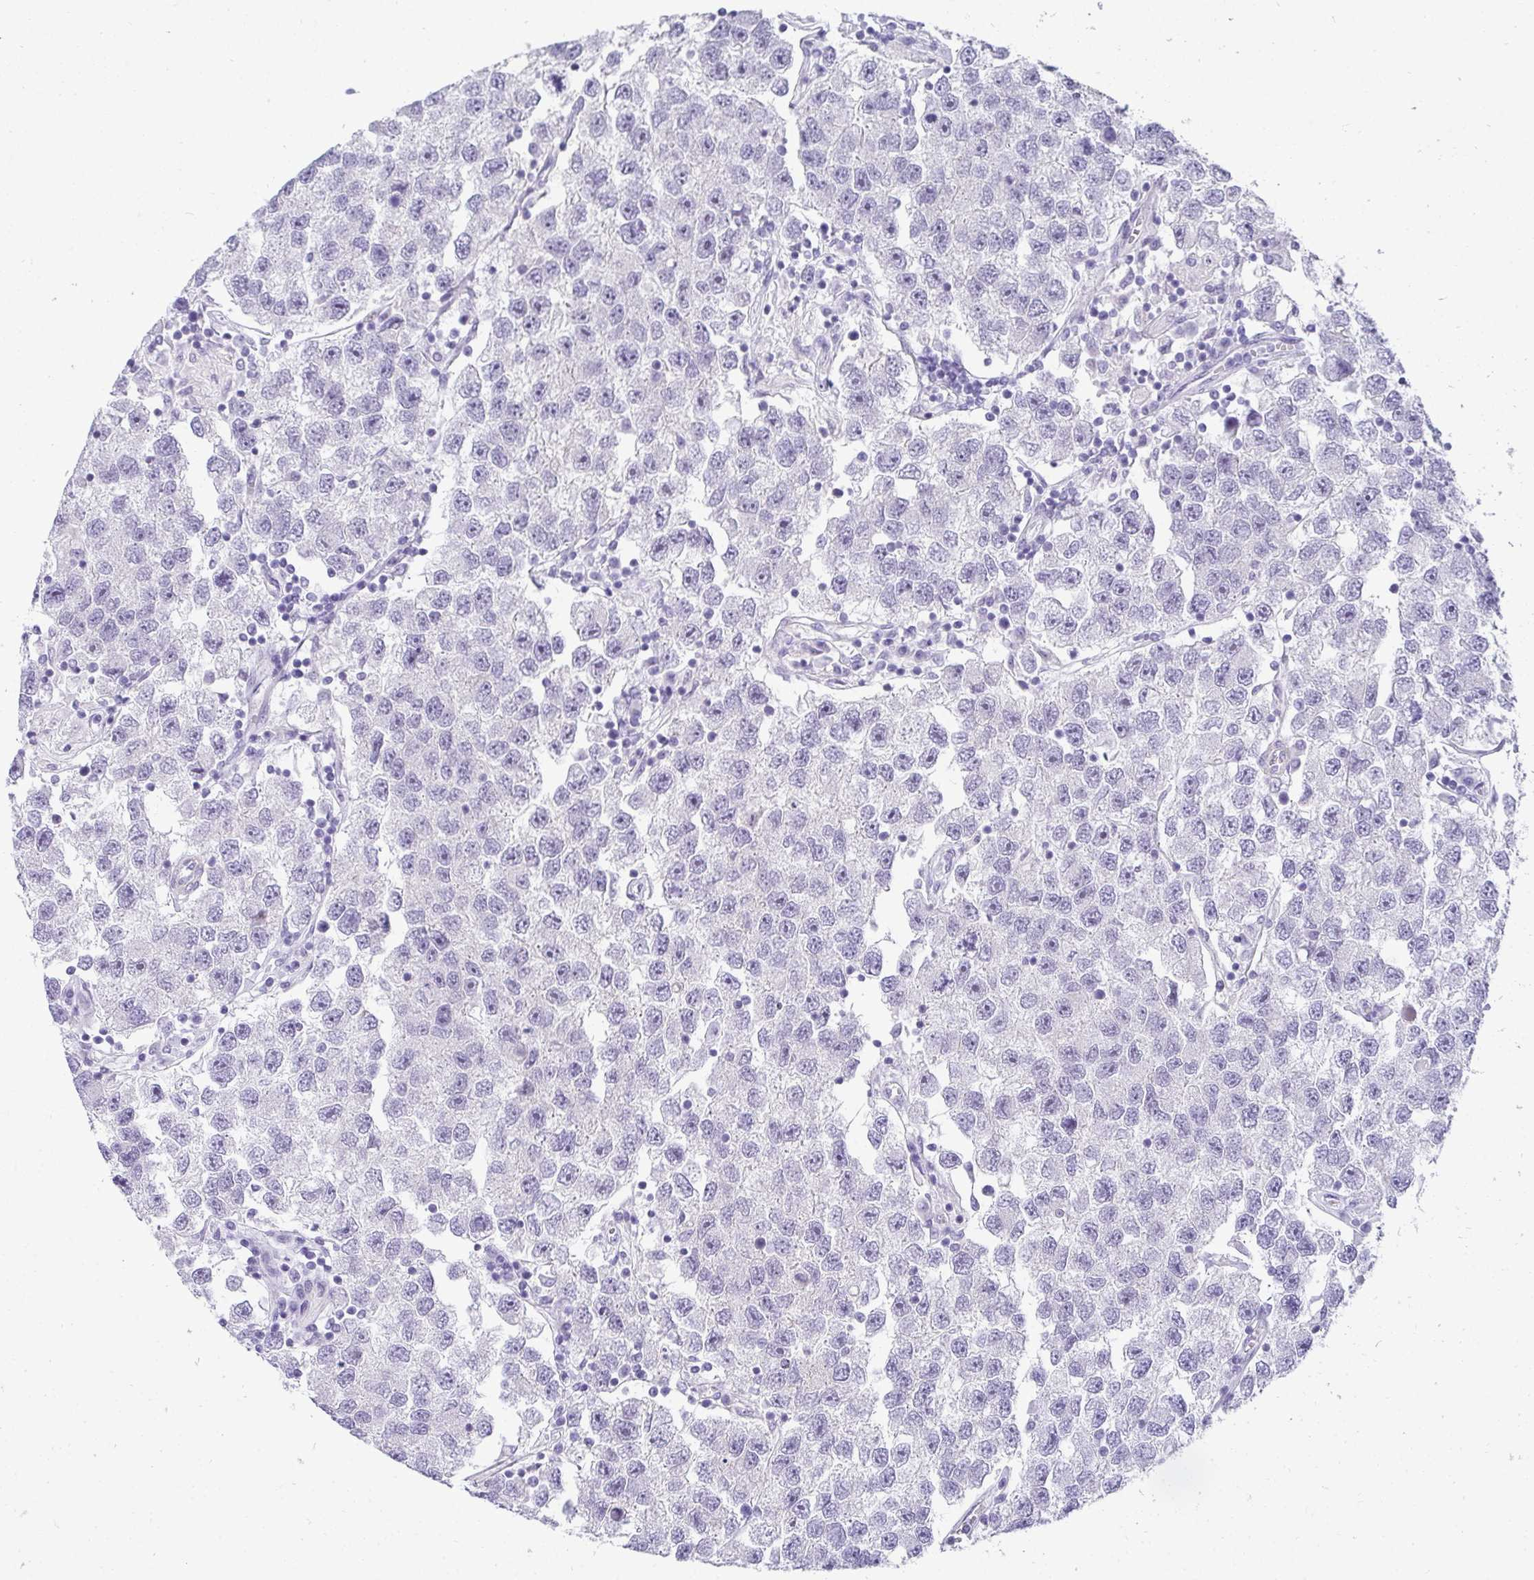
{"staining": {"intensity": "negative", "quantity": "none", "location": "none"}, "tissue": "testis cancer", "cell_type": "Tumor cells", "image_type": "cancer", "snomed": [{"axis": "morphology", "description": "Seminoma, NOS"}, {"axis": "topography", "description": "Testis"}], "caption": "Testis cancer stained for a protein using immunohistochemistry reveals no staining tumor cells.", "gene": "AK5", "patient": {"sex": "male", "age": 26}}